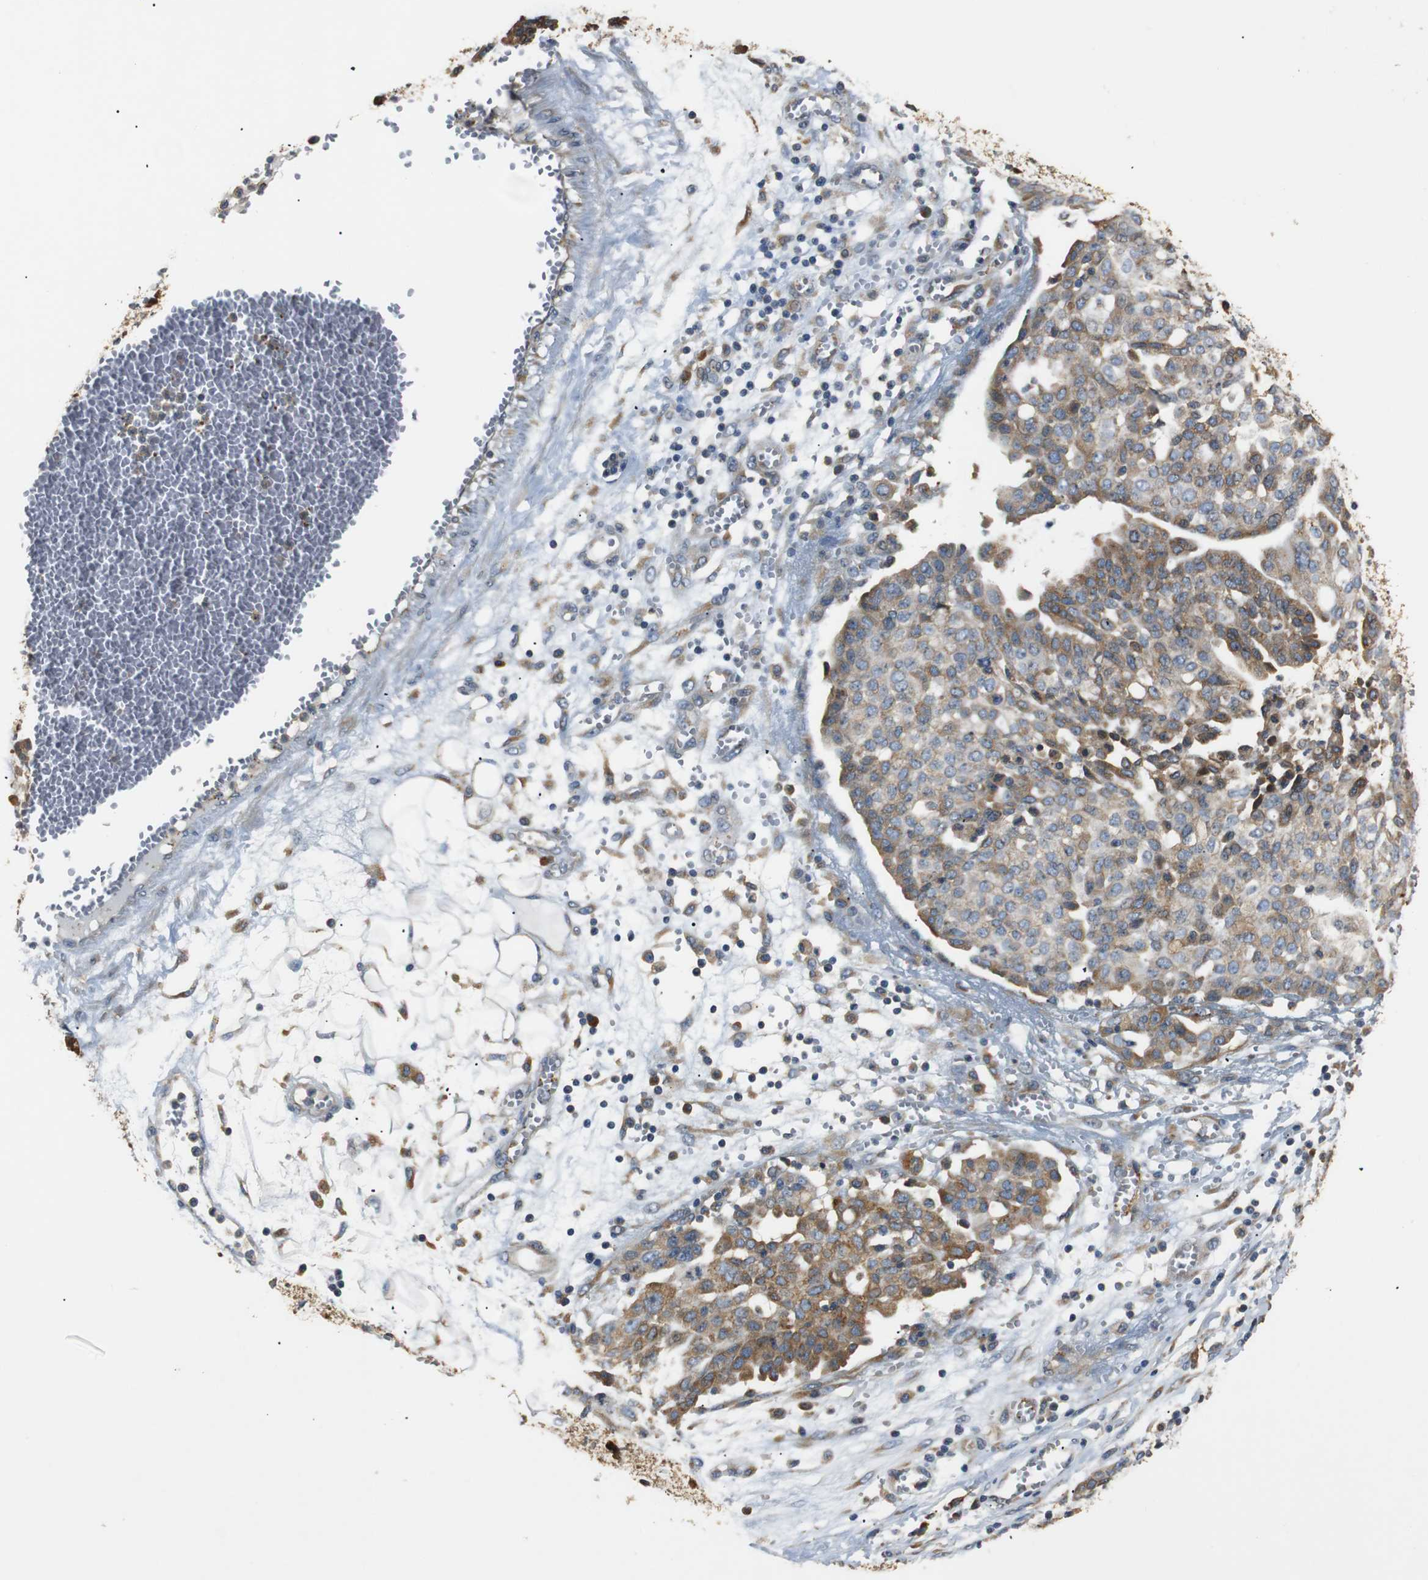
{"staining": {"intensity": "moderate", "quantity": "25%-75%", "location": "cytoplasmic/membranous"}, "tissue": "ovarian cancer", "cell_type": "Tumor cells", "image_type": "cancer", "snomed": [{"axis": "morphology", "description": "Cystadenocarcinoma, serous, NOS"}, {"axis": "topography", "description": "Soft tissue"}, {"axis": "topography", "description": "Ovary"}], "caption": "Human ovarian cancer stained with a protein marker reveals moderate staining in tumor cells.", "gene": "TMED2", "patient": {"sex": "female", "age": 57}}